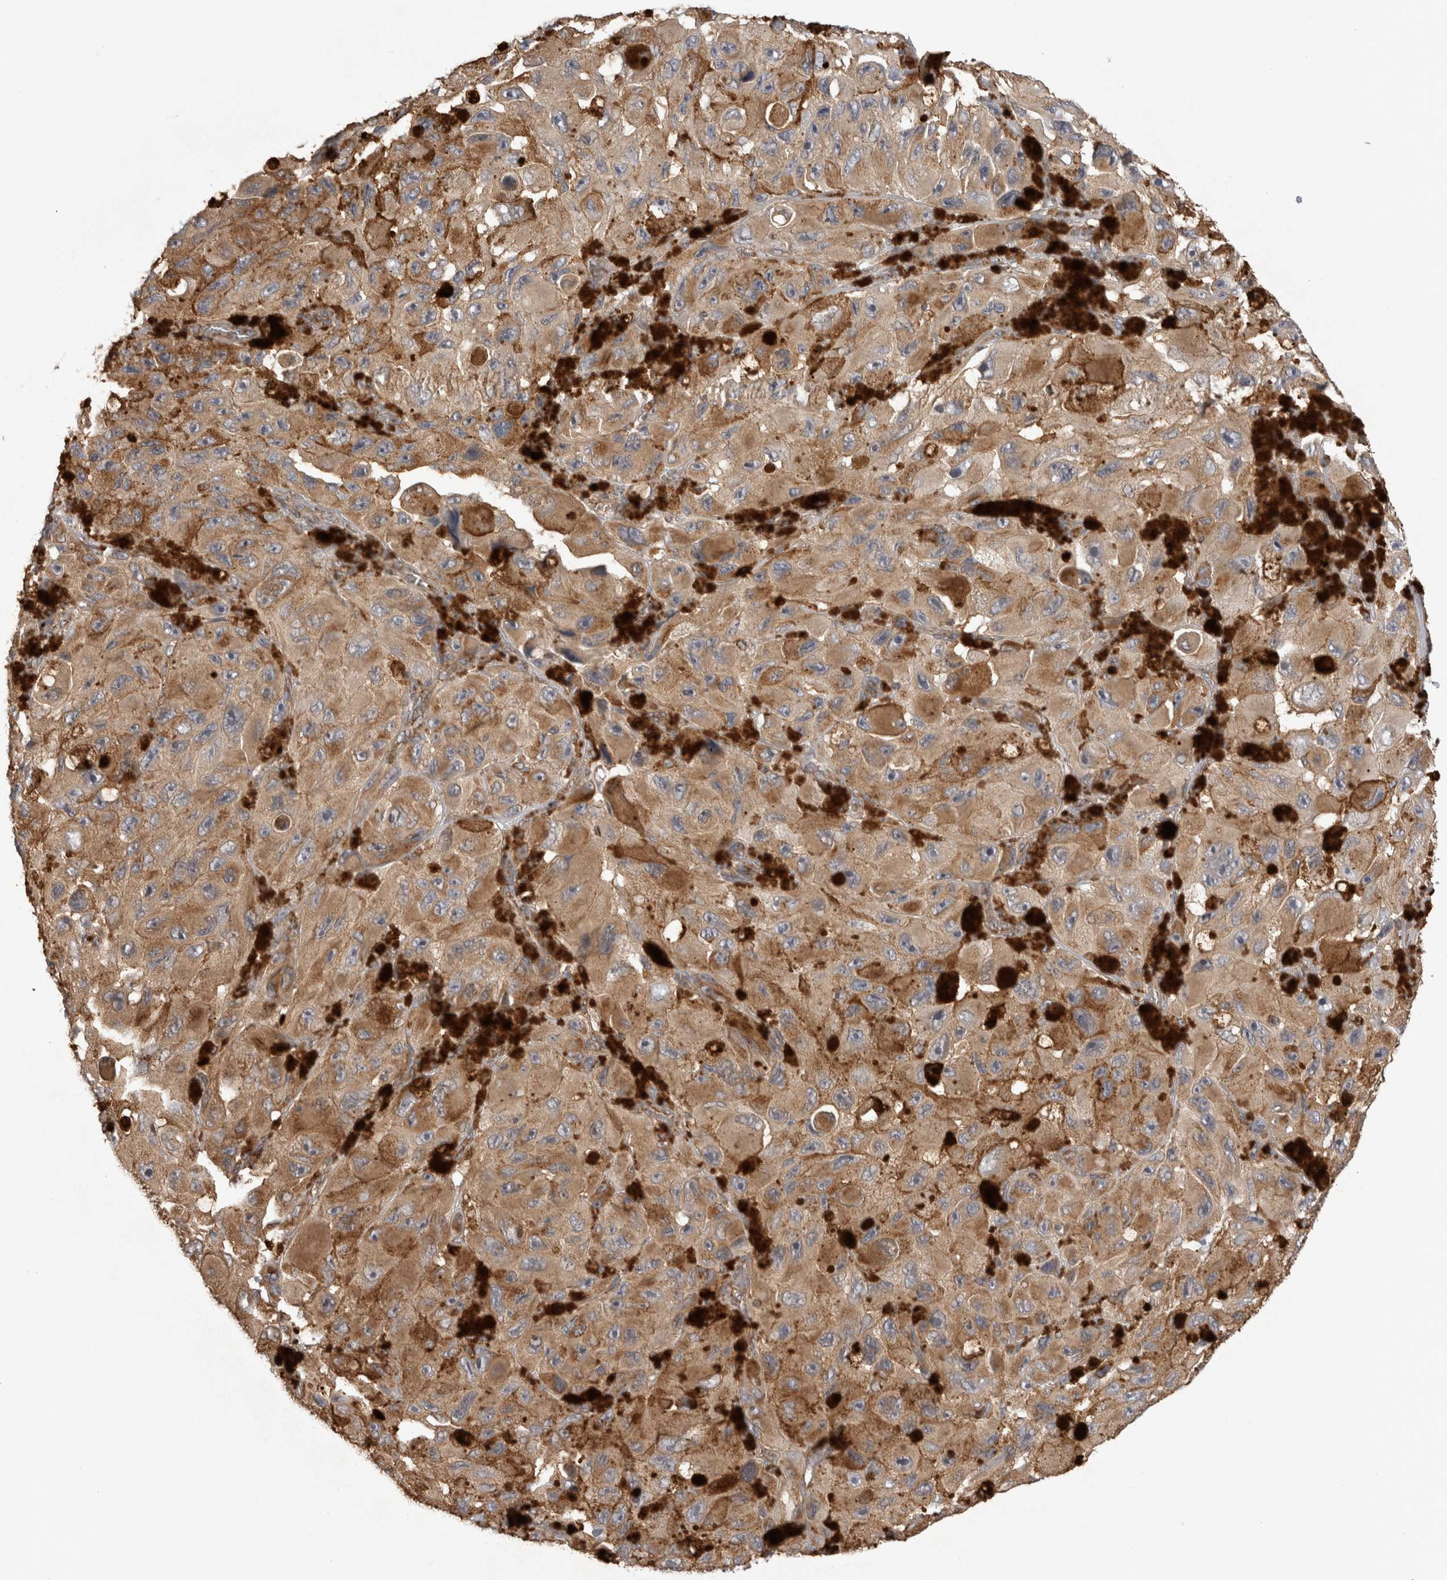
{"staining": {"intensity": "moderate", "quantity": ">75%", "location": "cytoplasmic/membranous"}, "tissue": "melanoma", "cell_type": "Tumor cells", "image_type": "cancer", "snomed": [{"axis": "morphology", "description": "Malignant melanoma, NOS"}, {"axis": "topography", "description": "Skin"}], "caption": "Tumor cells reveal medium levels of moderate cytoplasmic/membranous expression in about >75% of cells in human melanoma. The staining was performed using DAB (3,3'-diaminobenzidine) to visualize the protein expression in brown, while the nuclei were stained in blue with hematoxylin (Magnification: 20x).", "gene": "IMMP2L", "patient": {"sex": "female", "age": 73}}